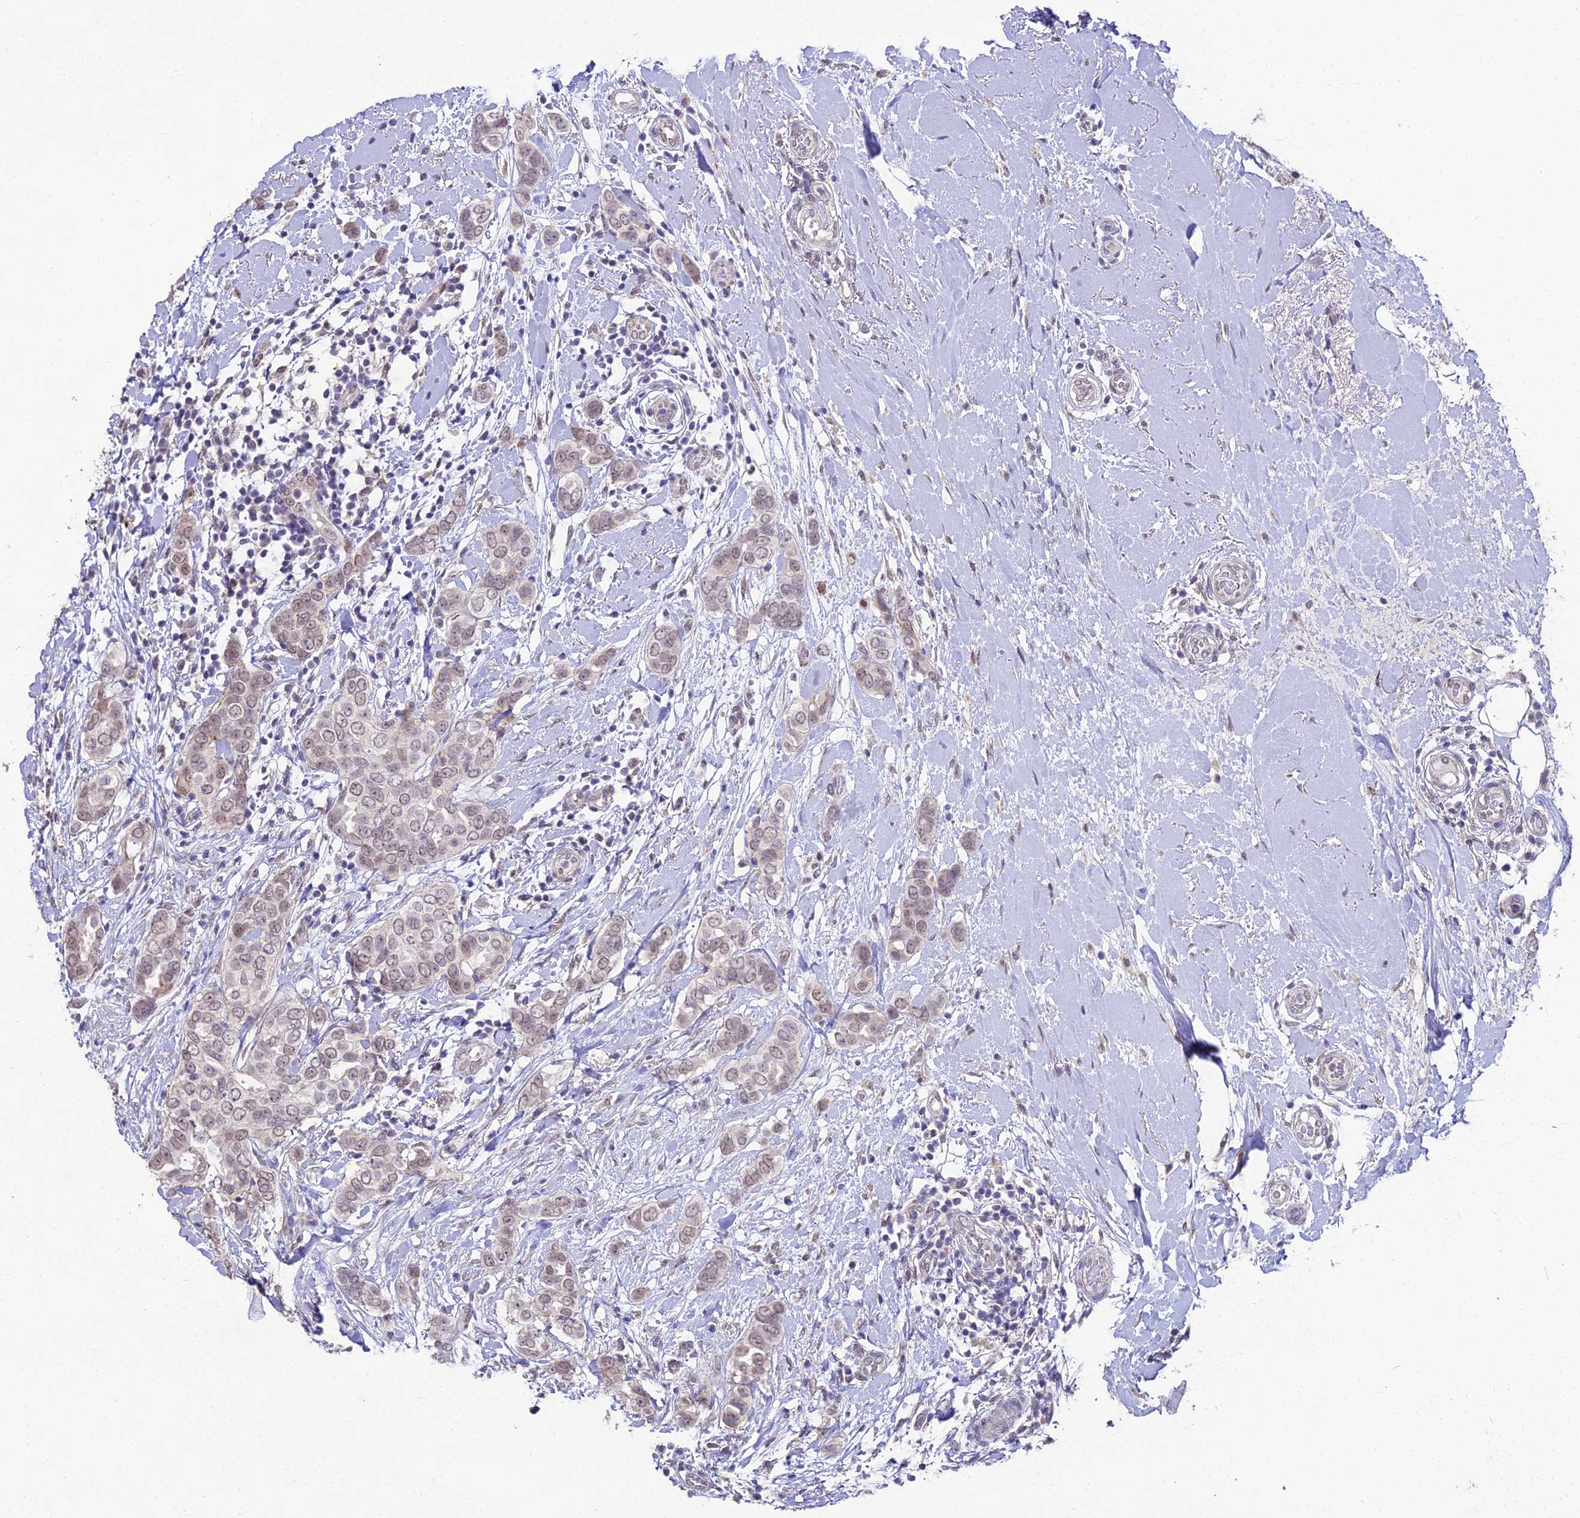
{"staining": {"intensity": "weak", "quantity": "<25%", "location": "cytoplasmic/membranous"}, "tissue": "breast cancer", "cell_type": "Tumor cells", "image_type": "cancer", "snomed": [{"axis": "morphology", "description": "Lobular carcinoma"}, {"axis": "topography", "description": "Breast"}], "caption": "The image reveals no significant expression in tumor cells of breast cancer (lobular carcinoma). Nuclei are stained in blue.", "gene": "TROAP", "patient": {"sex": "female", "age": 51}}